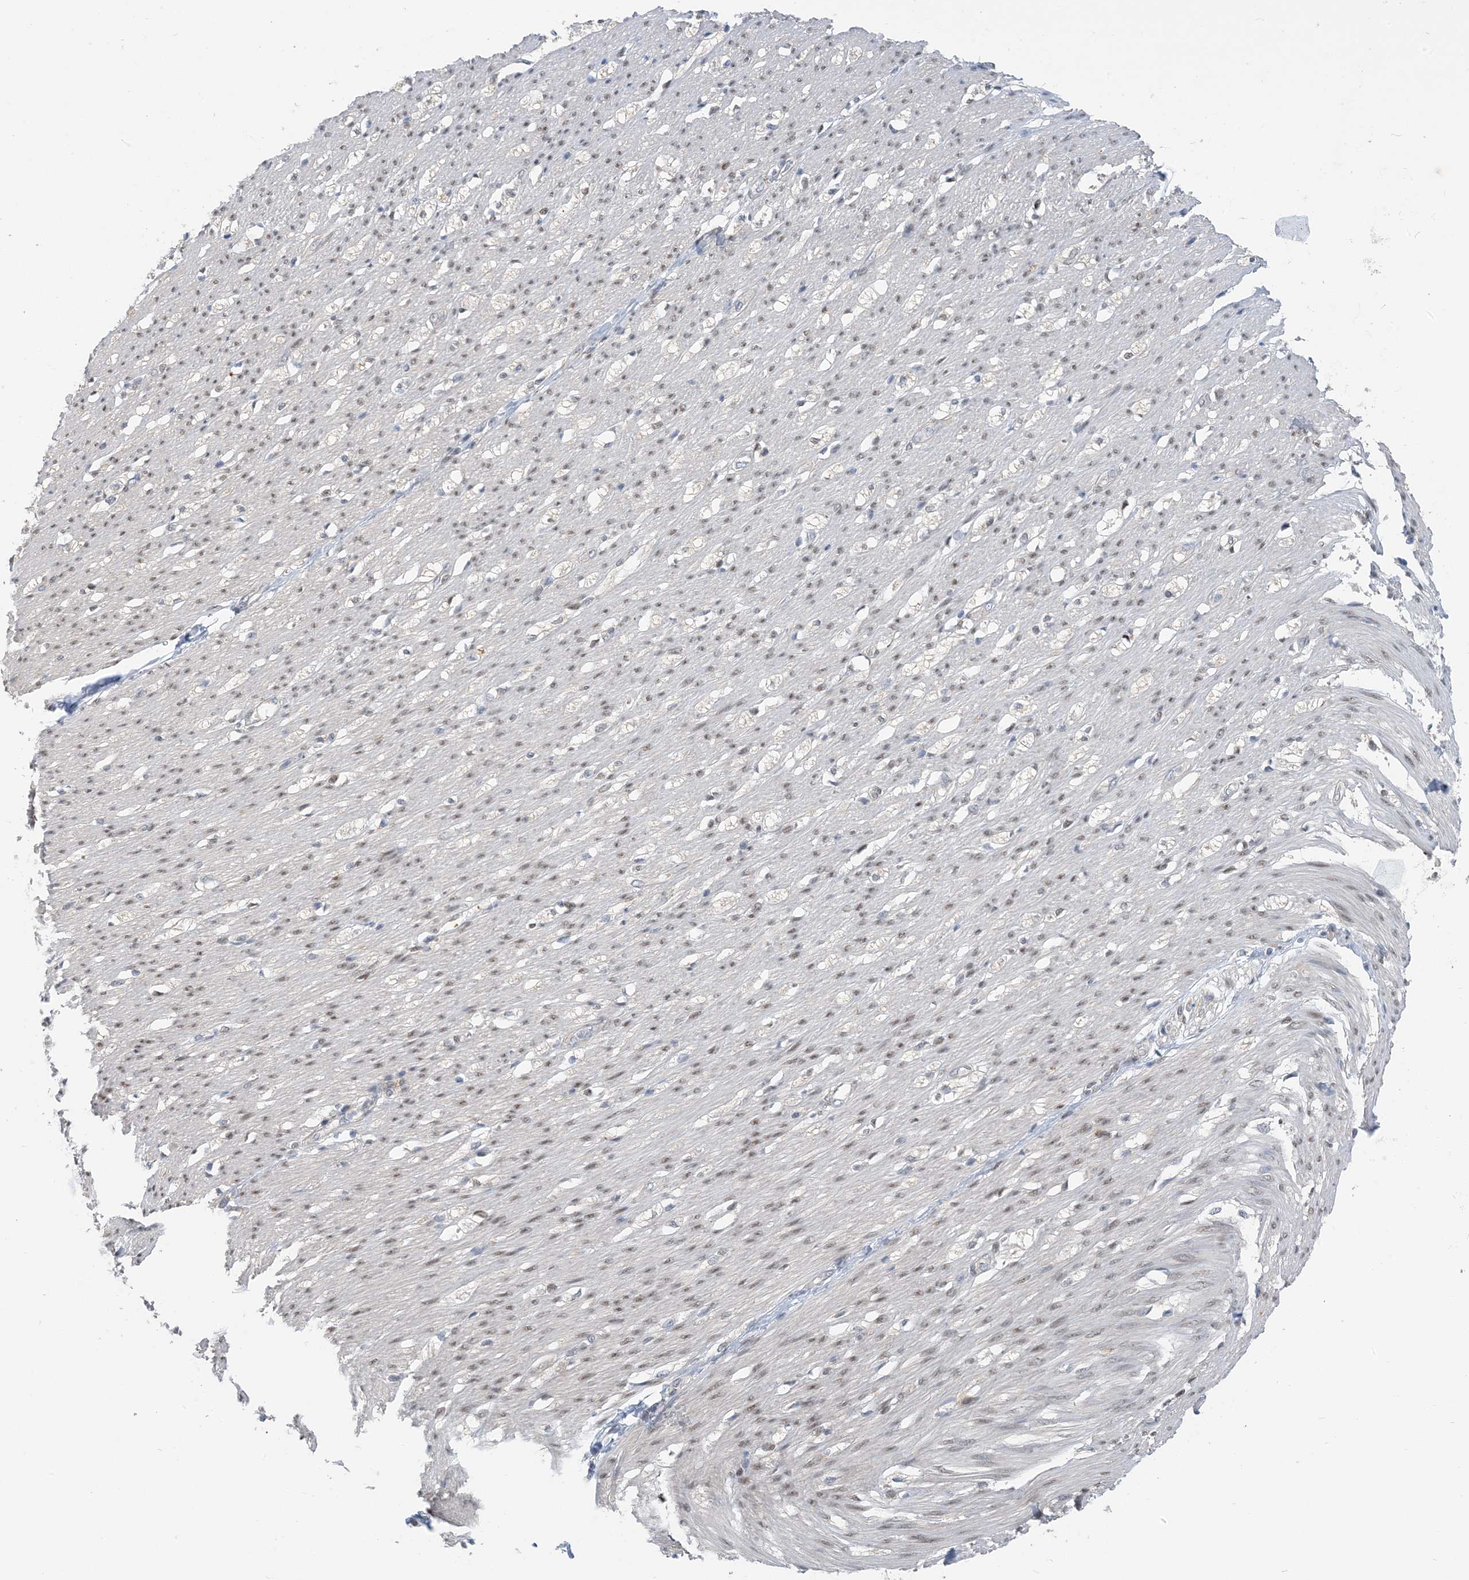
{"staining": {"intensity": "moderate", "quantity": ">75%", "location": "cytoplasmic/membranous,nuclear"}, "tissue": "smooth muscle", "cell_type": "Smooth muscle cells", "image_type": "normal", "snomed": [{"axis": "morphology", "description": "Normal tissue, NOS"}, {"axis": "morphology", "description": "Adenocarcinoma, NOS"}, {"axis": "topography", "description": "Colon"}, {"axis": "topography", "description": "Peripheral nerve tissue"}], "caption": "IHC (DAB (3,3'-diaminobenzidine)) staining of benign smooth muscle displays moderate cytoplasmic/membranous,nuclear protein staining in approximately >75% of smooth muscle cells. The protein is shown in brown color, while the nuclei are stained blue.", "gene": "ZC3H12A", "patient": {"sex": "male", "age": 14}}